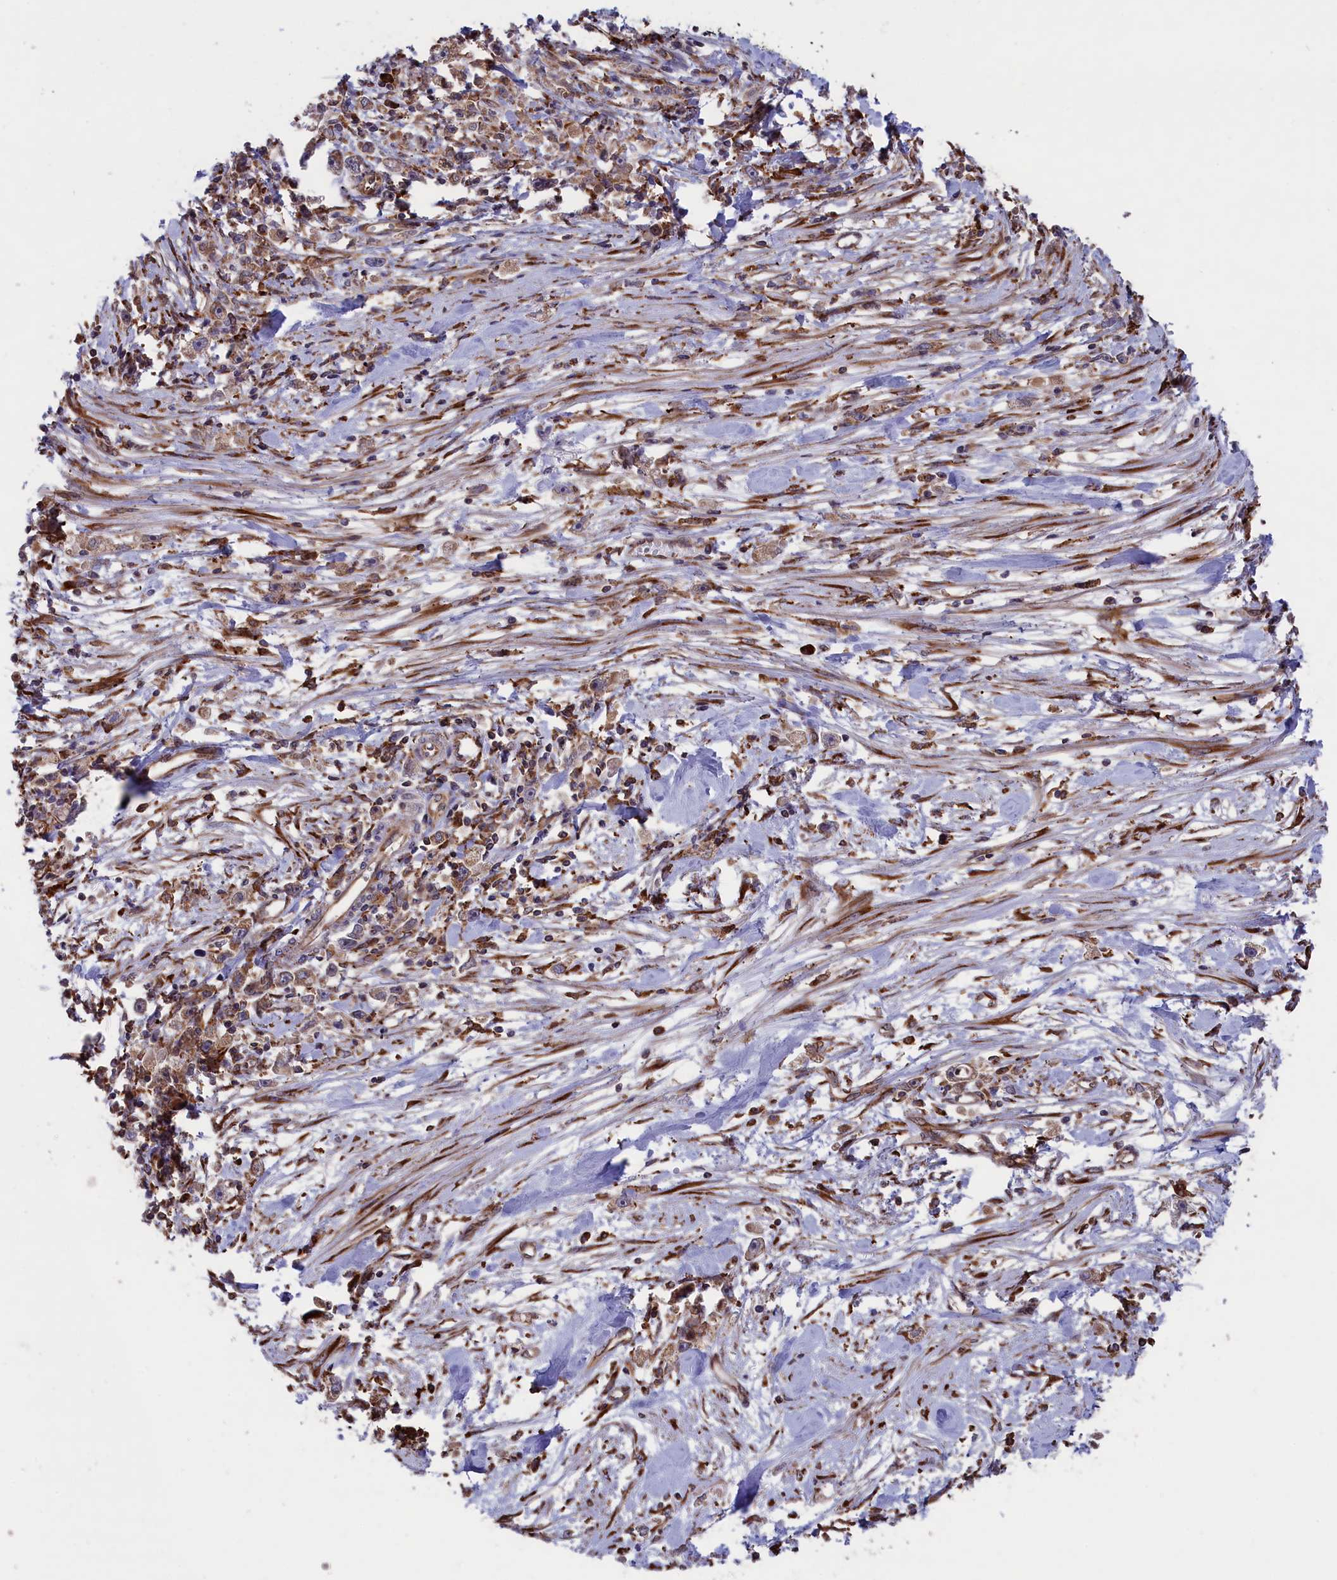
{"staining": {"intensity": "moderate", "quantity": ">75%", "location": "cytoplasmic/membranous"}, "tissue": "stomach cancer", "cell_type": "Tumor cells", "image_type": "cancer", "snomed": [{"axis": "morphology", "description": "Adenocarcinoma, NOS"}, {"axis": "topography", "description": "Stomach"}], "caption": "Protein staining by immunohistochemistry displays moderate cytoplasmic/membranous positivity in about >75% of tumor cells in stomach cancer (adenocarcinoma). The staining was performed using DAB (3,3'-diaminobenzidine), with brown indicating positive protein expression. Nuclei are stained blue with hematoxylin.", "gene": "PLA2G4C", "patient": {"sex": "female", "age": 59}}